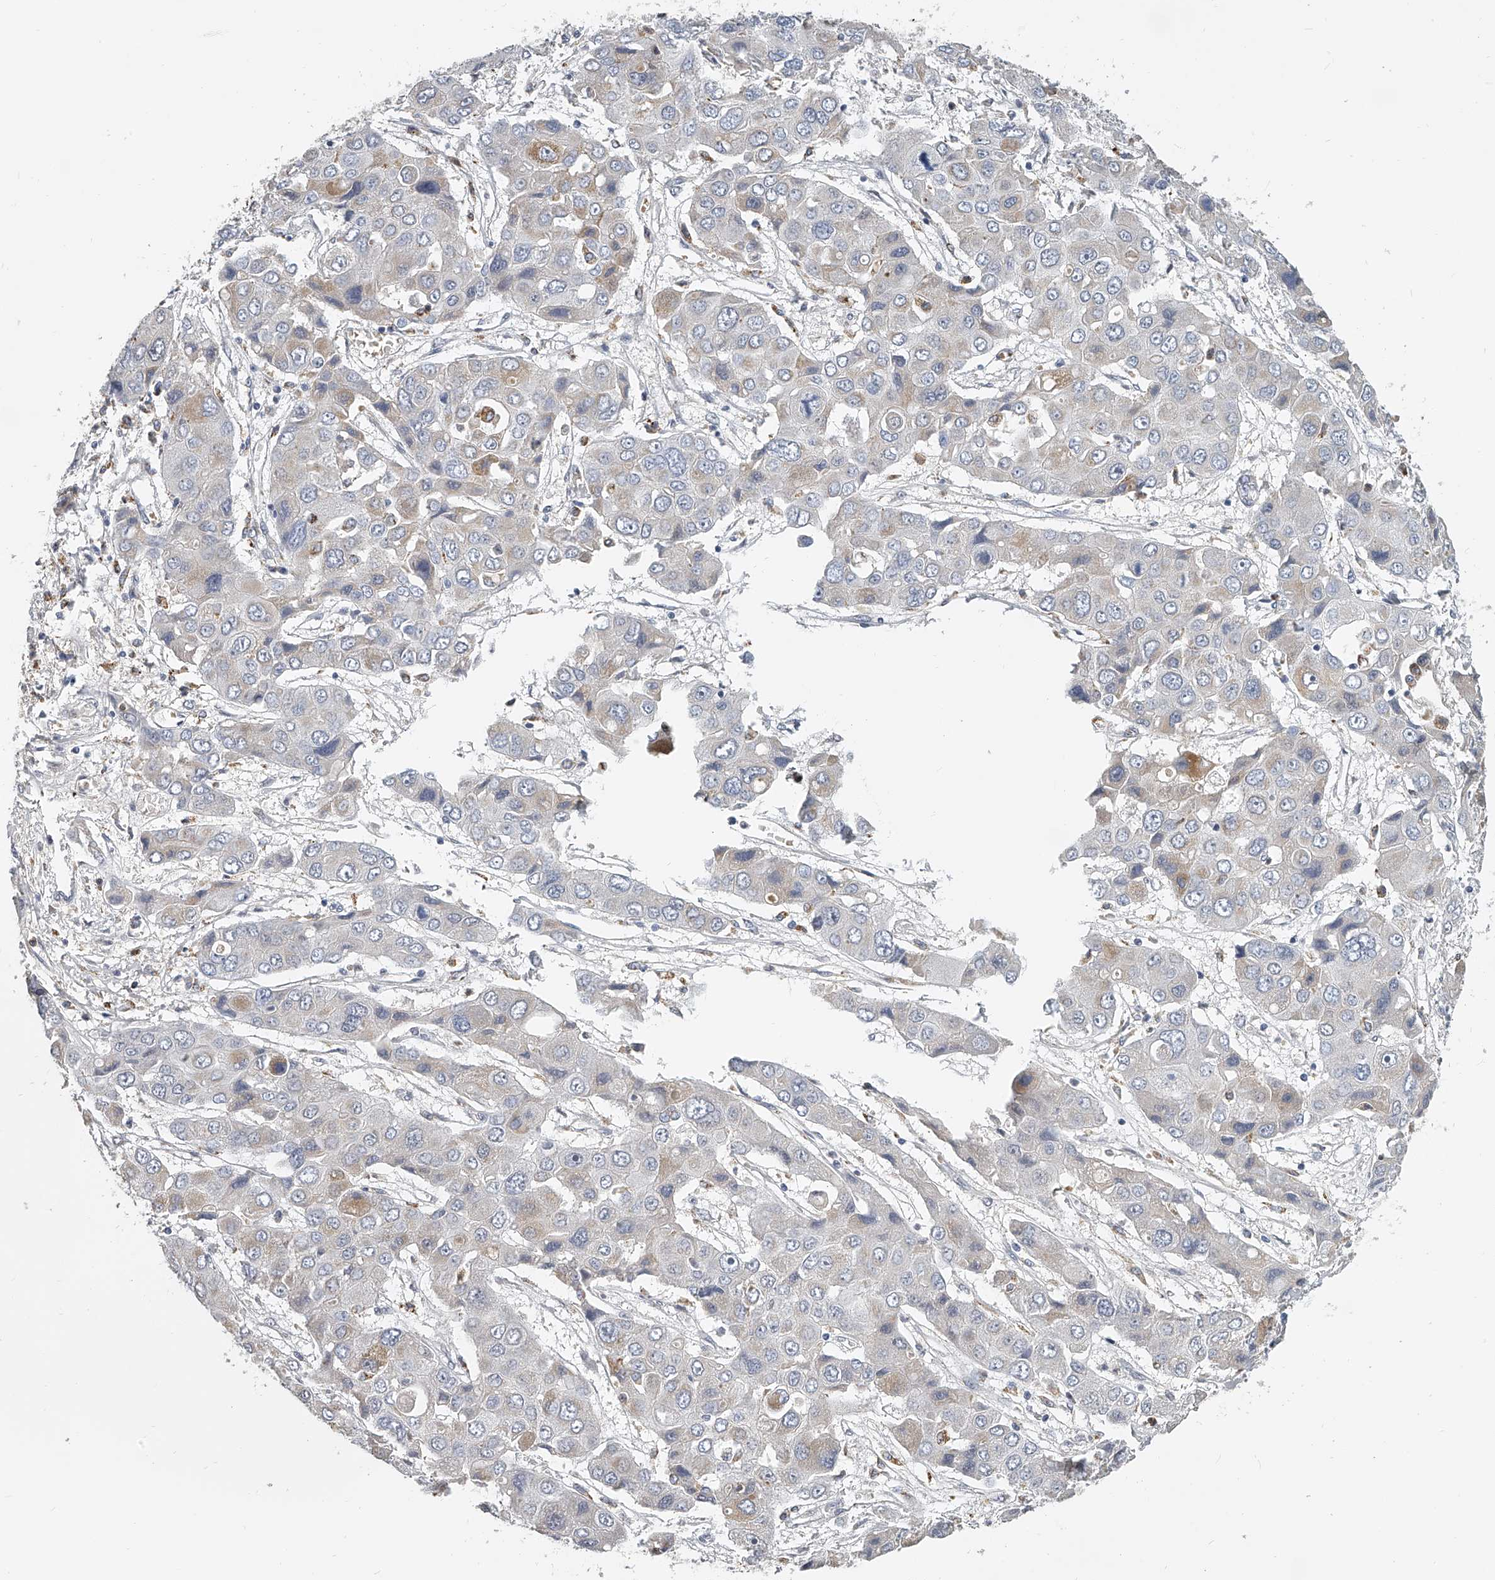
{"staining": {"intensity": "weak", "quantity": "<25%", "location": "cytoplasmic/membranous"}, "tissue": "liver cancer", "cell_type": "Tumor cells", "image_type": "cancer", "snomed": [{"axis": "morphology", "description": "Cholangiocarcinoma"}, {"axis": "topography", "description": "Liver"}], "caption": "Tumor cells show no significant protein positivity in liver cancer.", "gene": "KLHL7", "patient": {"sex": "male", "age": 67}}